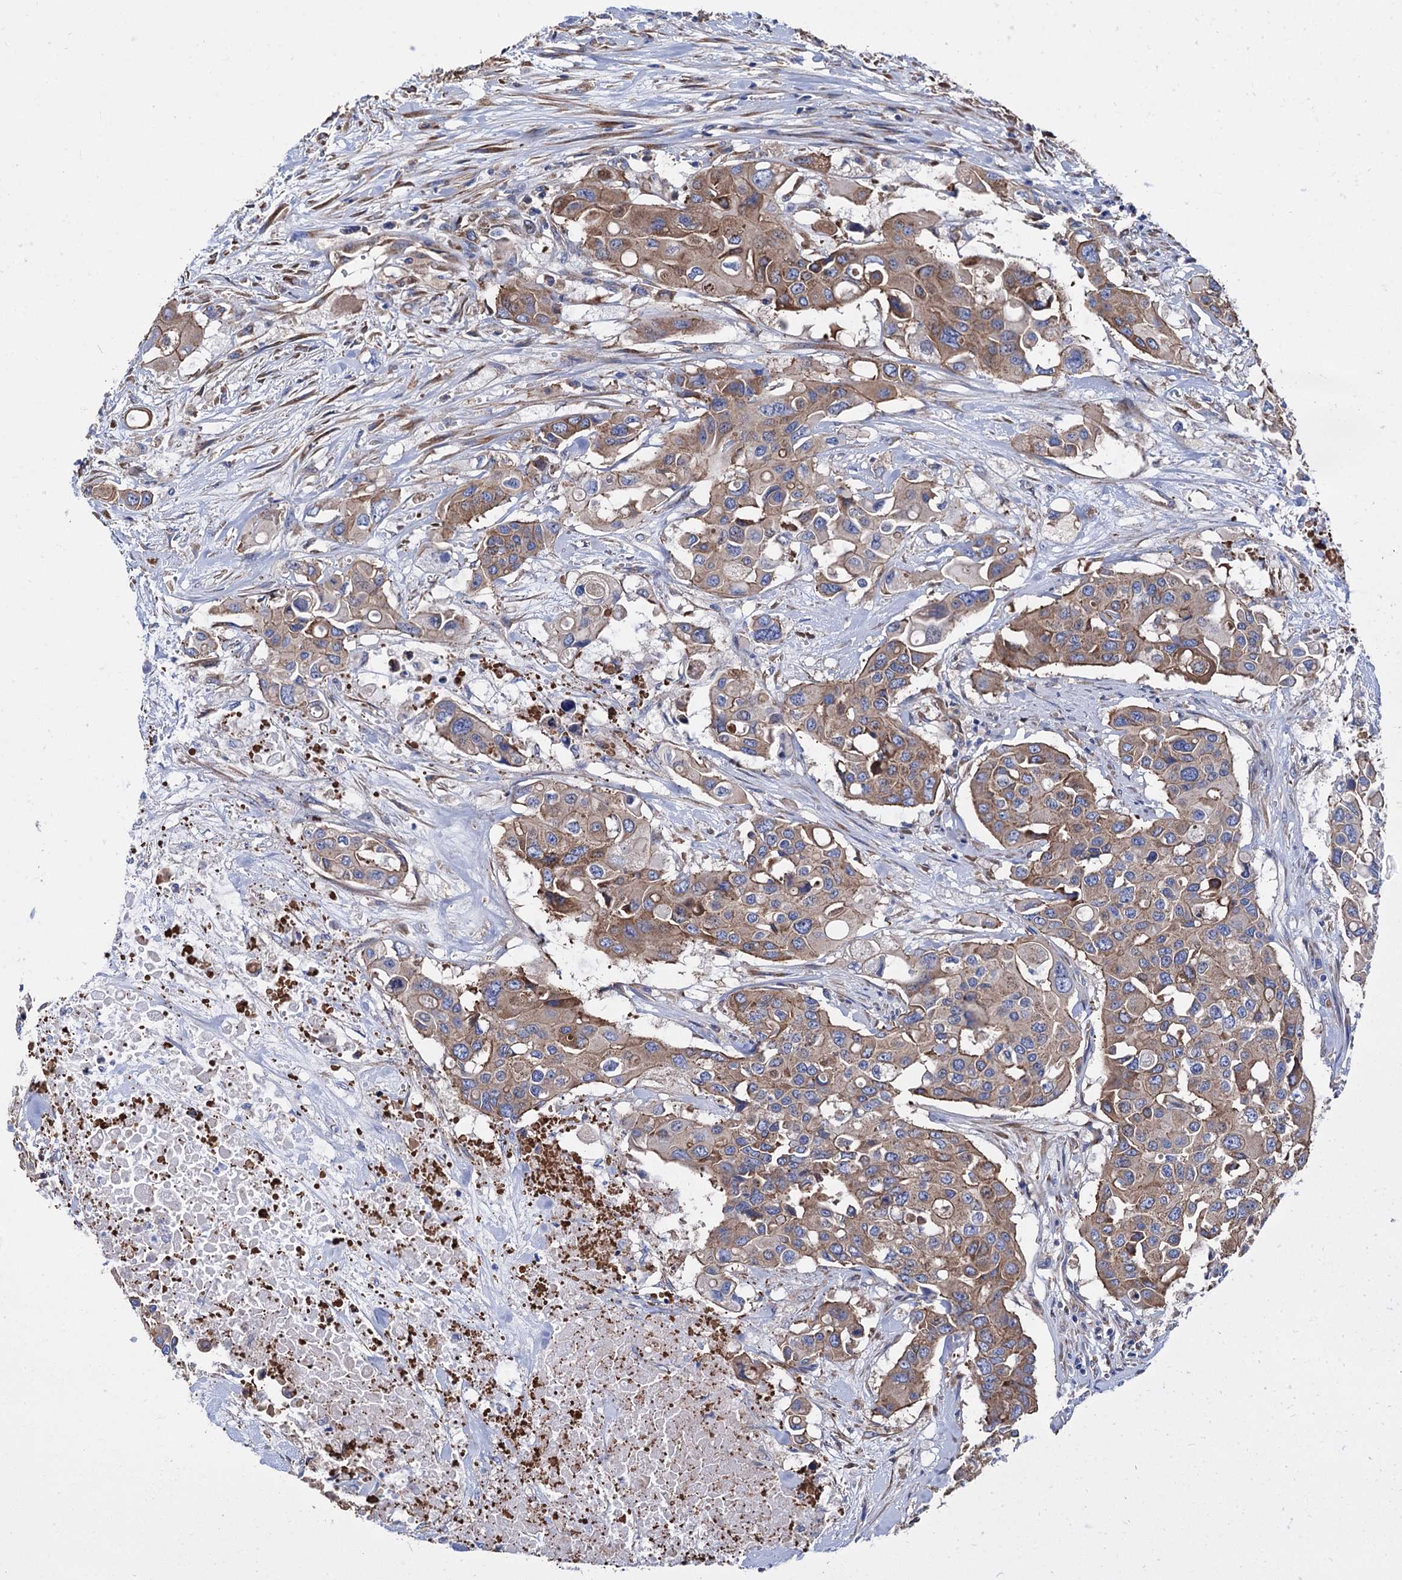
{"staining": {"intensity": "moderate", "quantity": ">75%", "location": "cytoplasmic/membranous"}, "tissue": "colorectal cancer", "cell_type": "Tumor cells", "image_type": "cancer", "snomed": [{"axis": "morphology", "description": "Adenocarcinoma, NOS"}, {"axis": "topography", "description": "Colon"}], "caption": "Moderate cytoplasmic/membranous protein positivity is present in about >75% of tumor cells in adenocarcinoma (colorectal). Ihc stains the protein of interest in brown and the nuclei are stained blue.", "gene": "SLC12A7", "patient": {"sex": "male", "age": 77}}